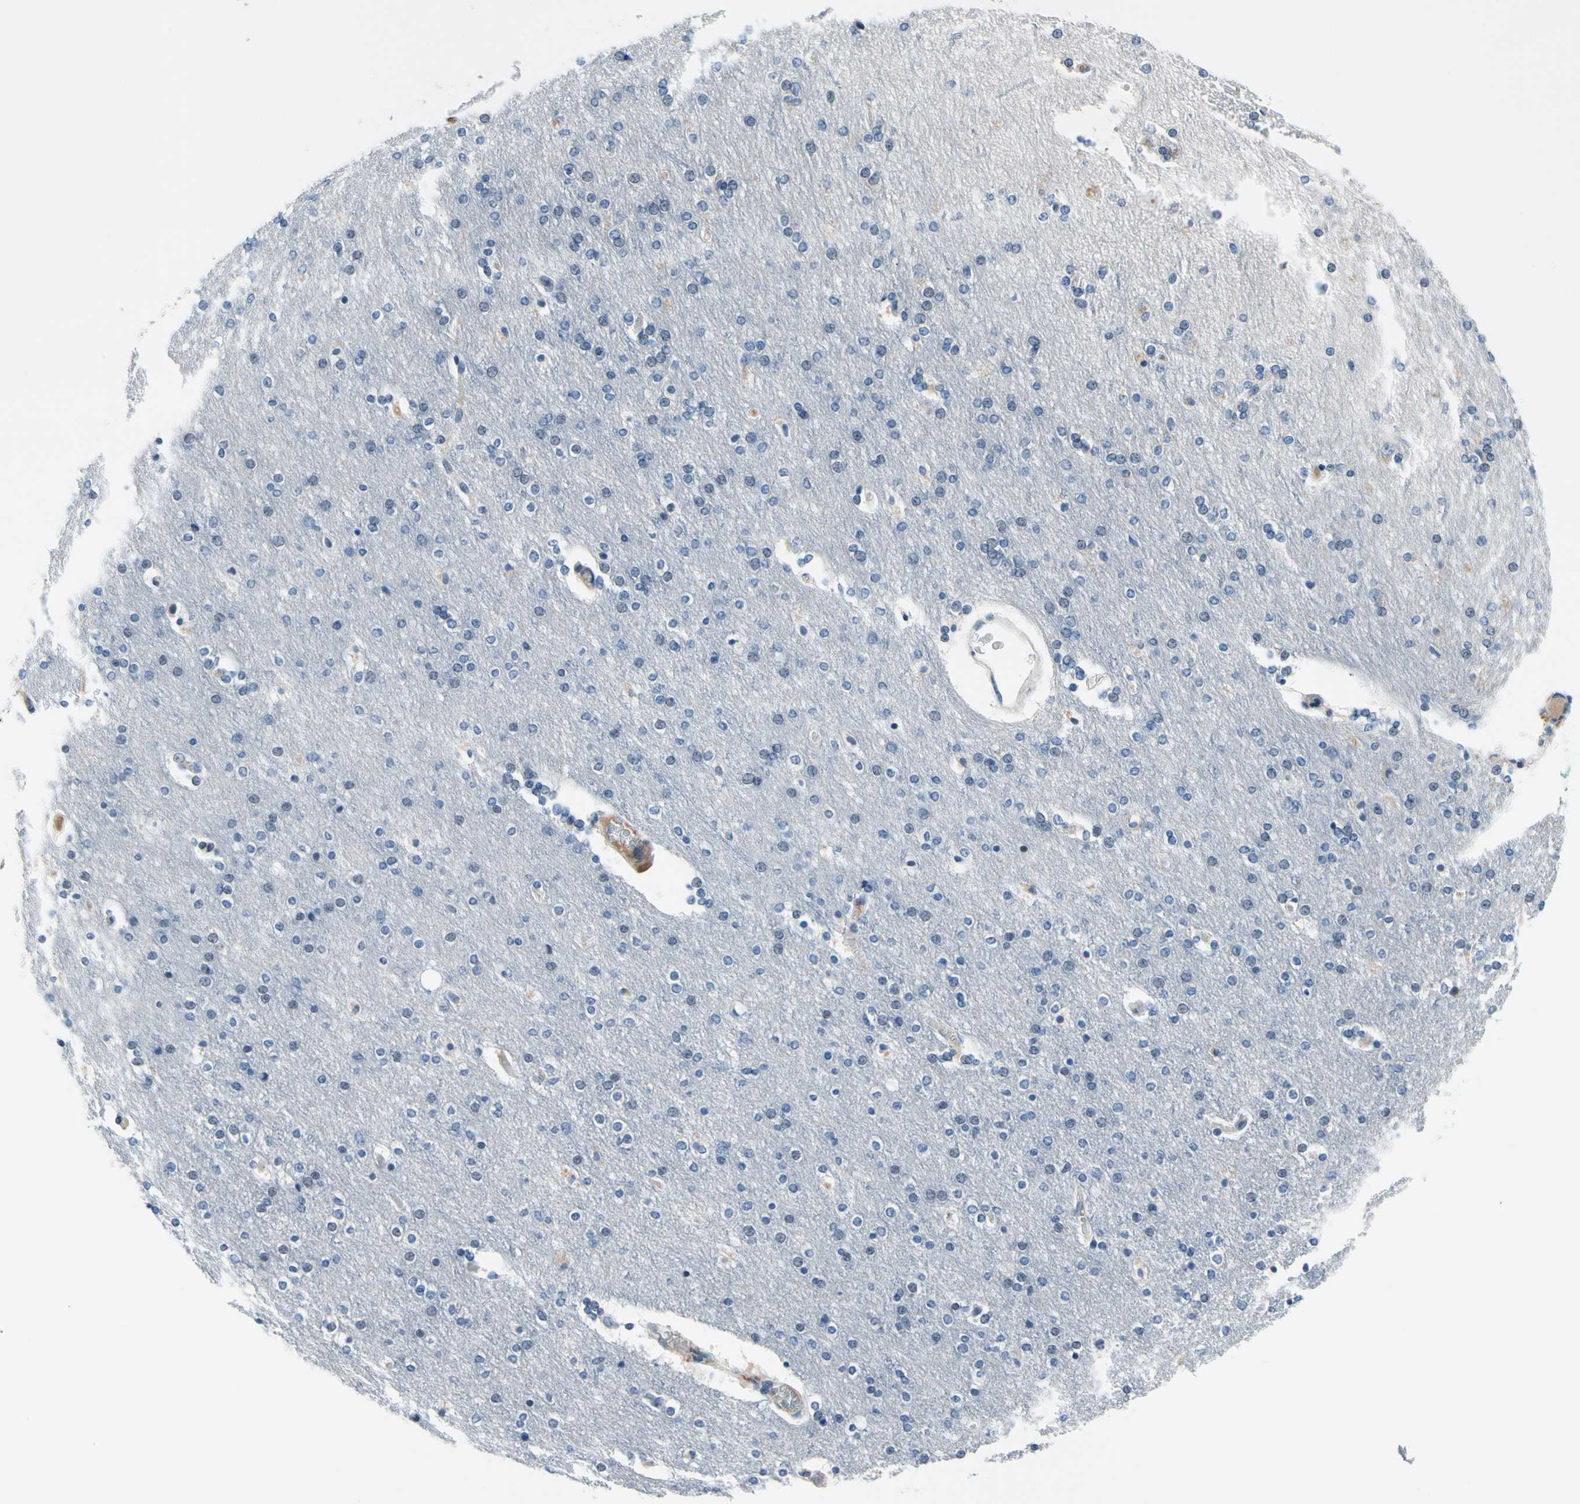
{"staining": {"intensity": "negative", "quantity": "none", "location": "none"}, "tissue": "cerebral cortex", "cell_type": "Endothelial cells", "image_type": "normal", "snomed": [{"axis": "morphology", "description": "Normal tissue, NOS"}, {"axis": "topography", "description": "Cerebral cortex"}], "caption": "The image reveals no significant staining in endothelial cells of cerebral cortex. (DAB (3,3'-diaminobenzidine) immunohistochemistry (IHC), high magnification).", "gene": "SELENOK", "patient": {"sex": "female", "age": 54}}